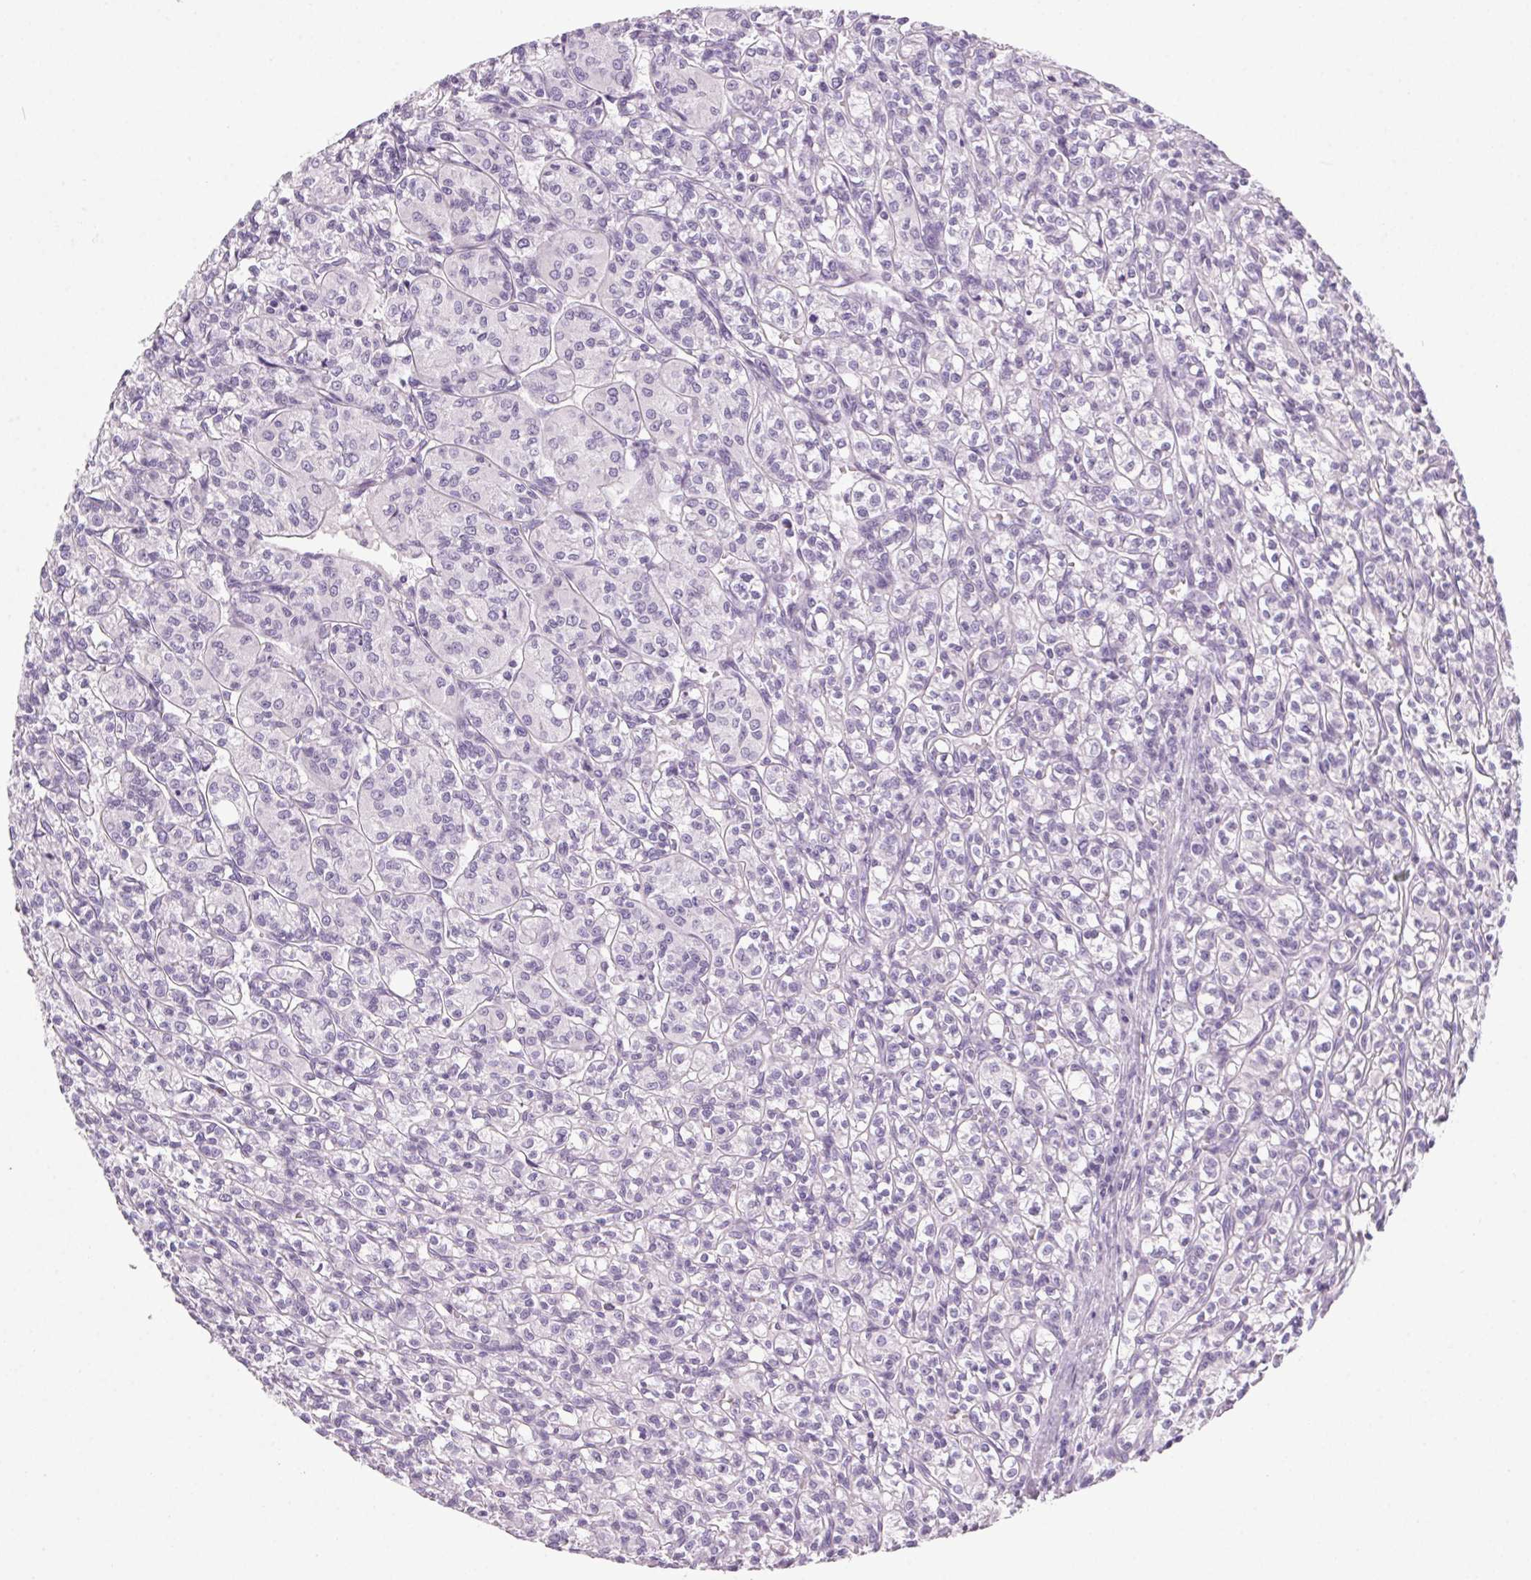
{"staining": {"intensity": "negative", "quantity": "none", "location": "none"}, "tissue": "renal cancer", "cell_type": "Tumor cells", "image_type": "cancer", "snomed": [{"axis": "morphology", "description": "Adenocarcinoma, NOS"}, {"axis": "topography", "description": "Kidney"}], "caption": "A micrograph of human renal cancer is negative for staining in tumor cells.", "gene": "POPDC2", "patient": {"sex": "male", "age": 36}}